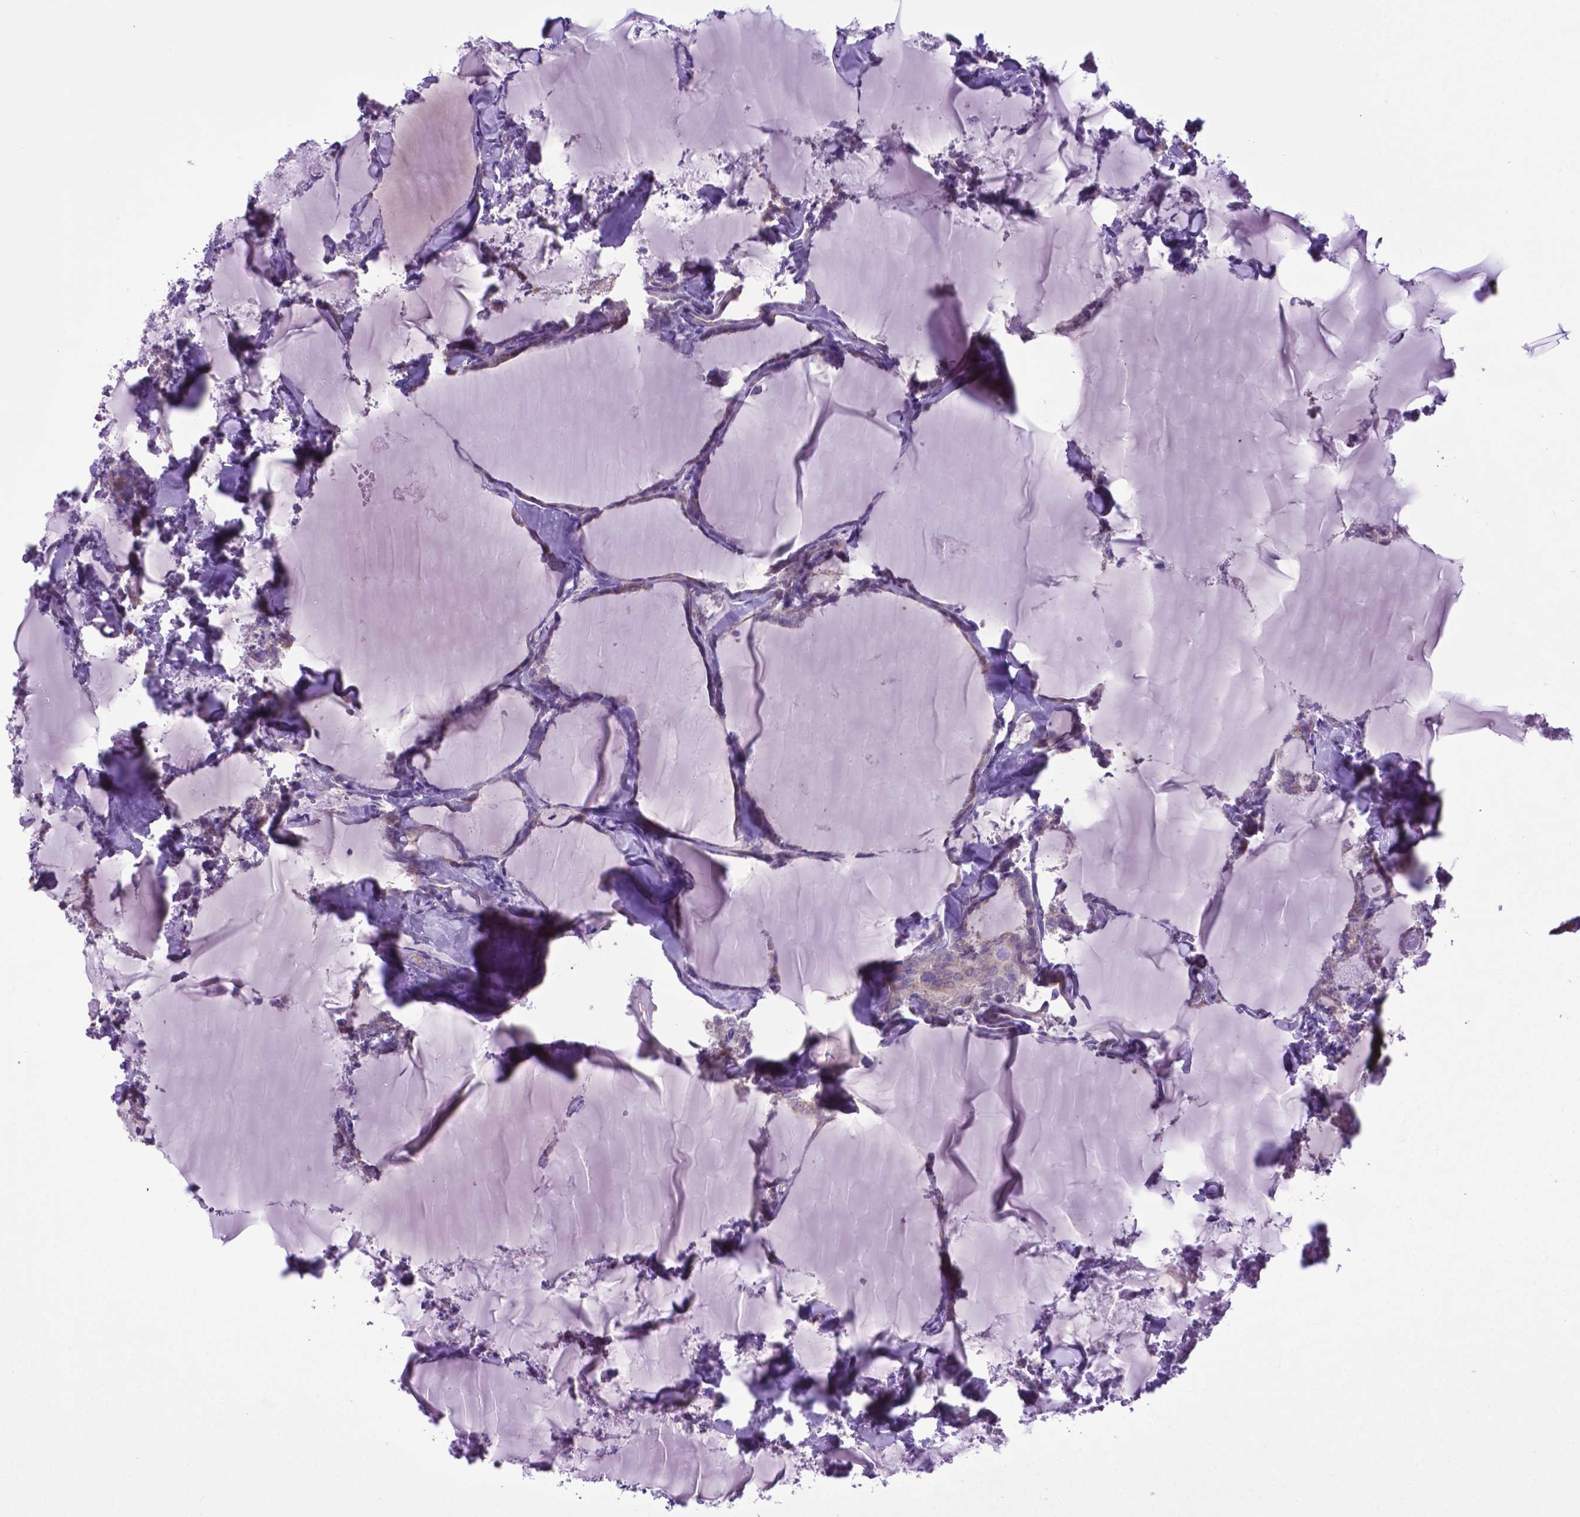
{"staining": {"intensity": "moderate", "quantity": "<25%", "location": "nuclear"}, "tissue": "thyroid cancer", "cell_type": "Tumor cells", "image_type": "cancer", "snomed": [{"axis": "morphology", "description": "Papillary adenocarcinoma, NOS"}, {"axis": "topography", "description": "Thyroid gland"}], "caption": "Immunohistochemical staining of human papillary adenocarcinoma (thyroid) demonstrates moderate nuclear protein expression in about <25% of tumor cells.", "gene": "ADRA2B", "patient": {"sex": "male", "age": 30}}